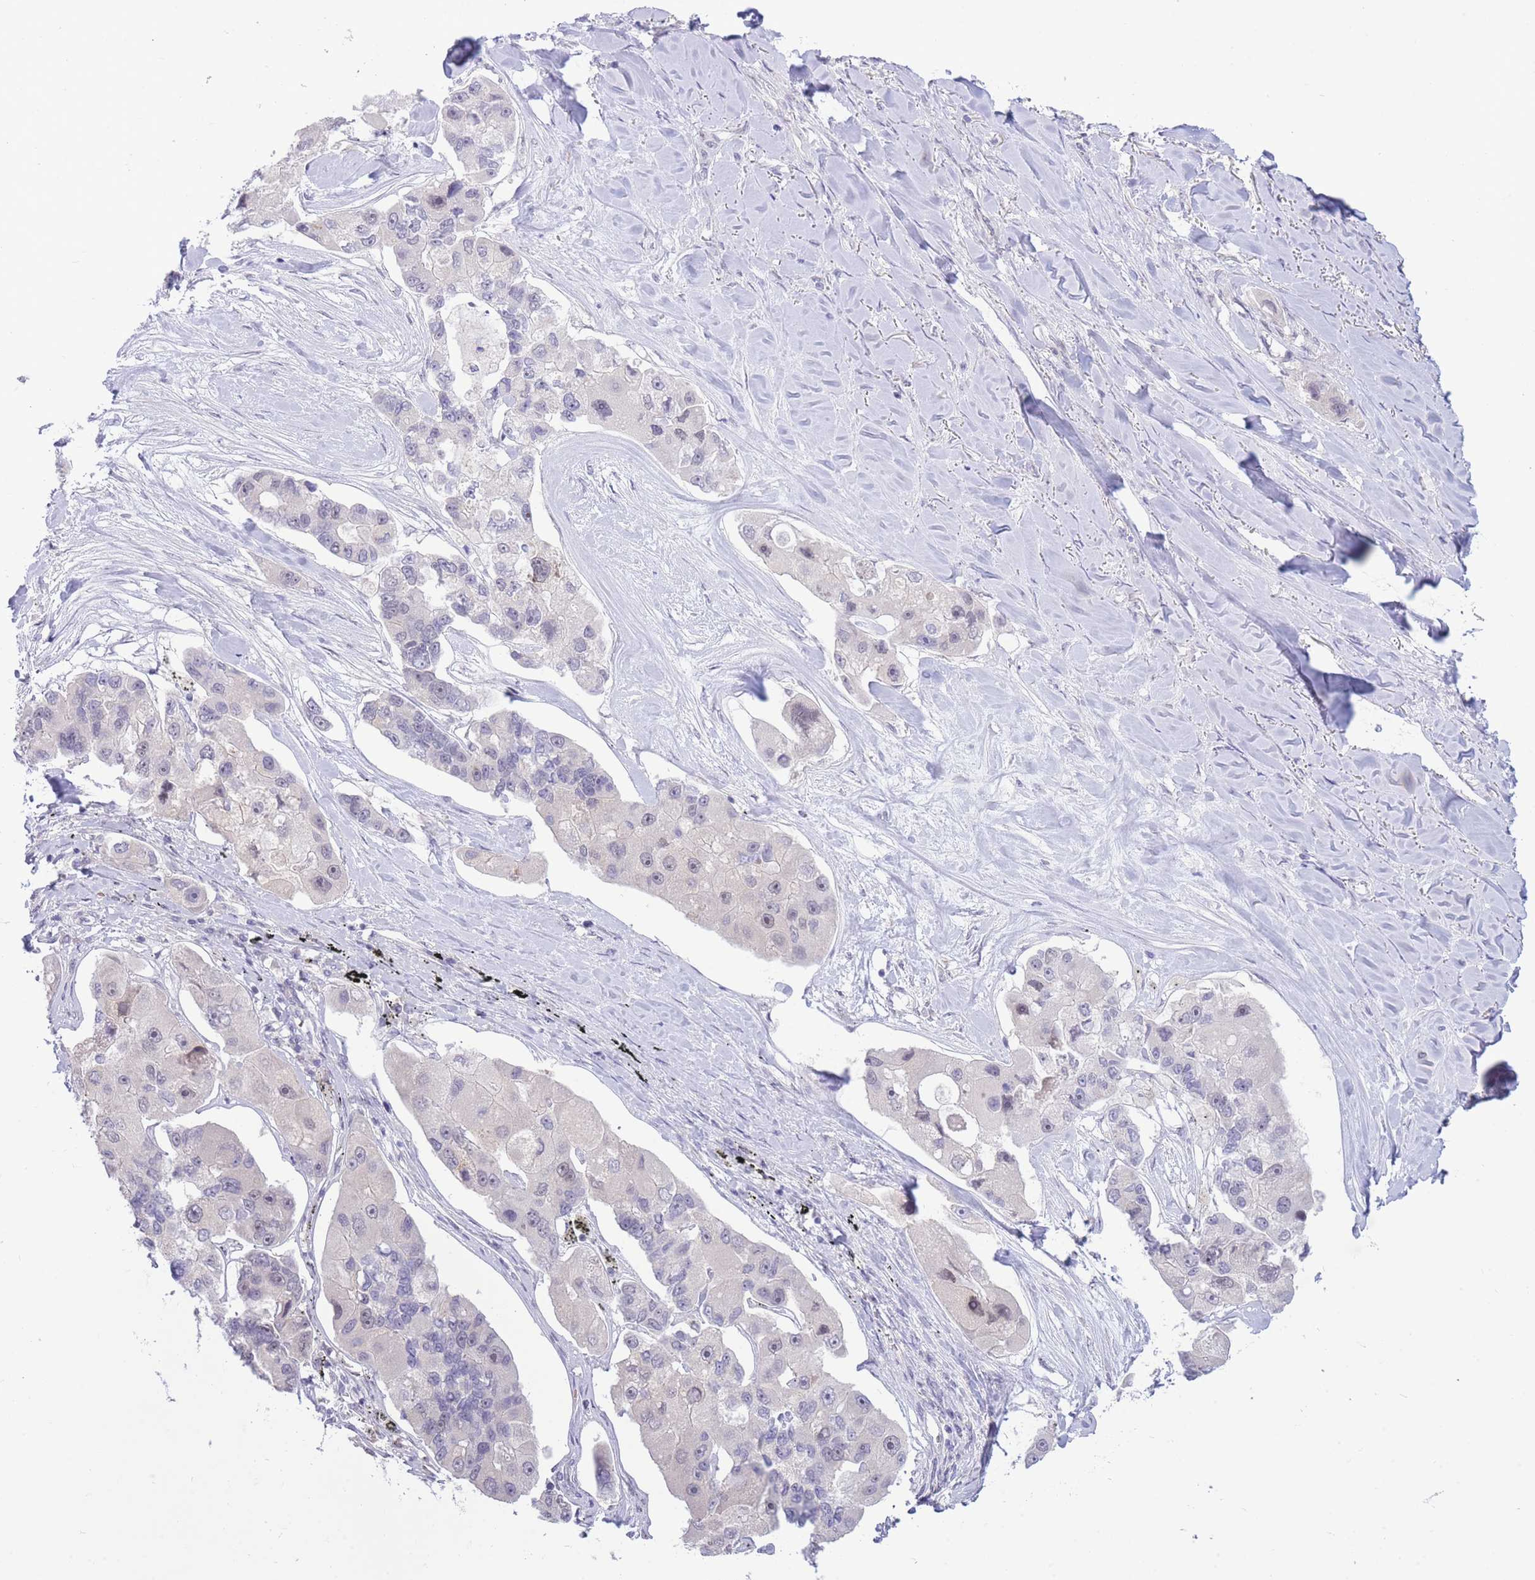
{"staining": {"intensity": "negative", "quantity": "none", "location": "none"}, "tissue": "lung cancer", "cell_type": "Tumor cells", "image_type": "cancer", "snomed": [{"axis": "morphology", "description": "Adenocarcinoma, NOS"}, {"axis": "topography", "description": "Lung"}], "caption": "Immunohistochemistry (IHC) photomicrograph of neoplastic tissue: human lung cancer stained with DAB (3,3'-diaminobenzidine) demonstrates no significant protein expression in tumor cells.", "gene": "FBXO46", "patient": {"sex": "female", "age": 54}}